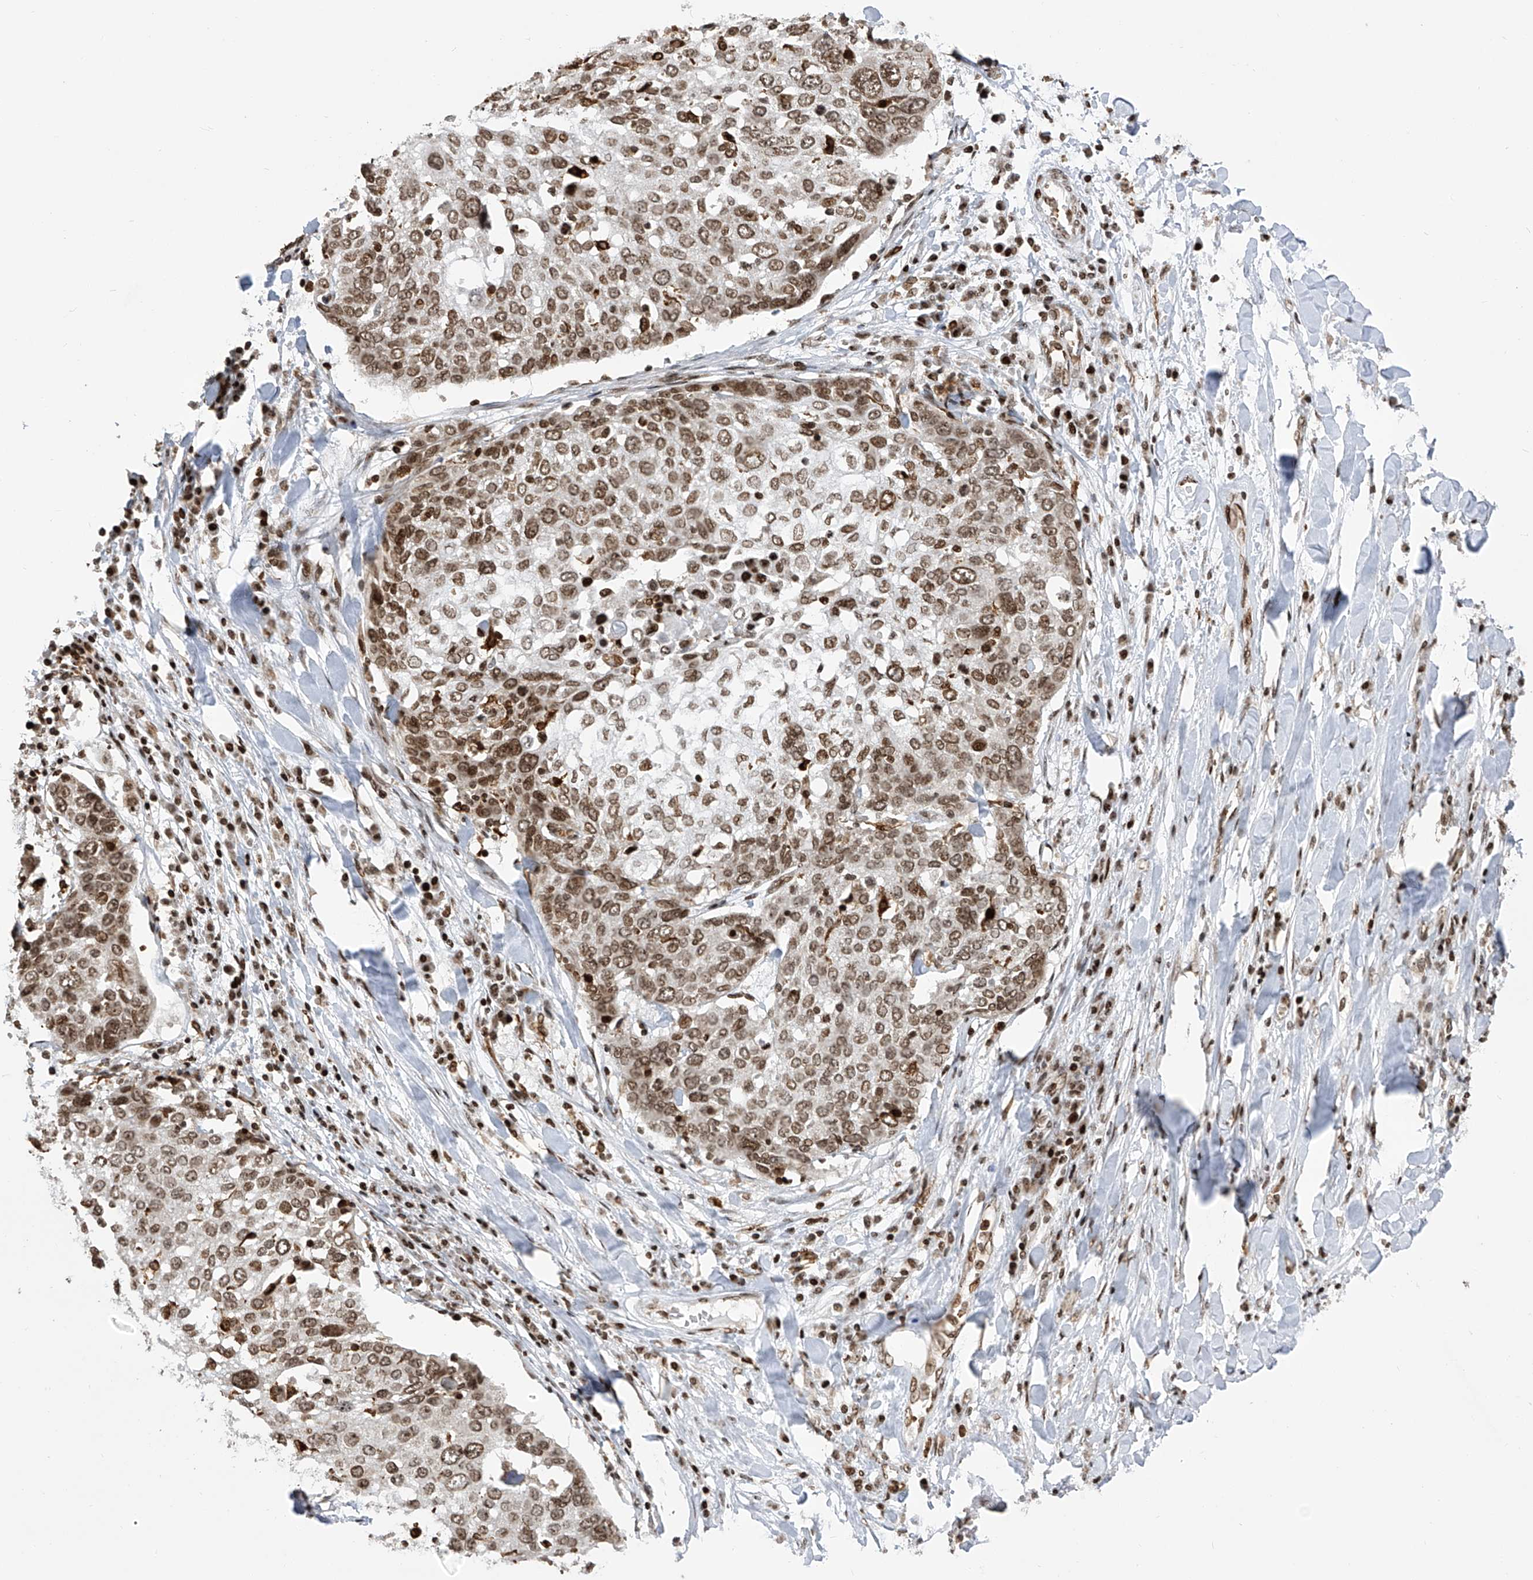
{"staining": {"intensity": "moderate", "quantity": ">75%", "location": "nuclear"}, "tissue": "lung cancer", "cell_type": "Tumor cells", "image_type": "cancer", "snomed": [{"axis": "morphology", "description": "Squamous cell carcinoma, NOS"}, {"axis": "topography", "description": "Lung"}], "caption": "Immunohistochemical staining of squamous cell carcinoma (lung) displays medium levels of moderate nuclear protein positivity in about >75% of tumor cells.", "gene": "PAK1IP1", "patient": {"sex": "male", "age": 65}}